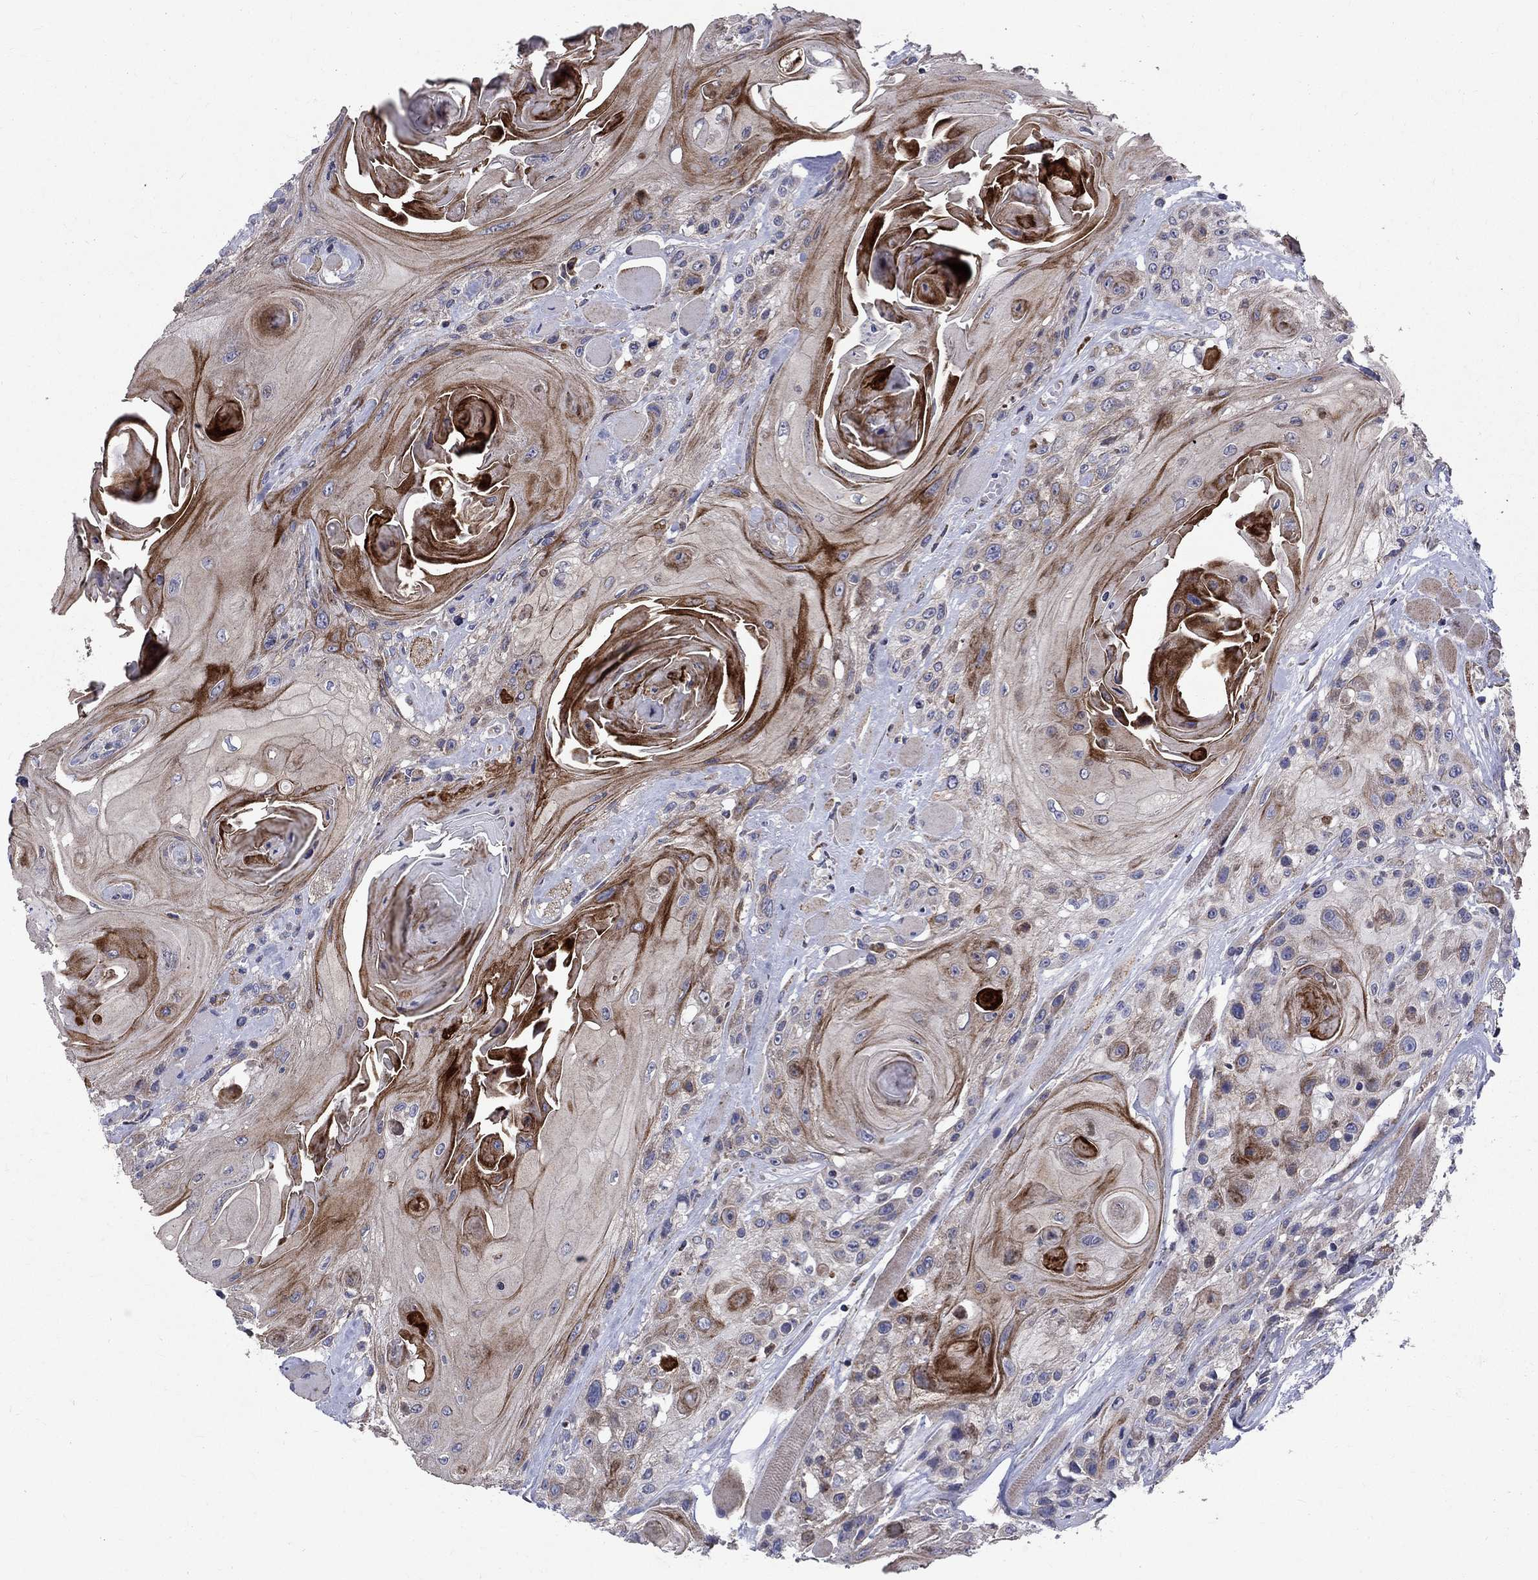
{"staining": {"intensity": "strong", "quantity": "<25%", "location": "cytoplasmic/membranous"}, "tissue": "head and neck cancer", "cell_type": "Tumor cells", "image_type": "cancer", "snomed": [{"axis": "morphology", "description": "Squamous cell carcinoma, NOS"}, {"axis": "topography", "description": "Head-Neck"}], "caption": "Human head and neck squamous cell carcinoma stained with a brown dye exhibits strong cytoplasmic/membranous positive positivity in approximately <25% of tumor cells.", "gene": "SLC4A10", "patient": {"sex": "female", "age": 59}}